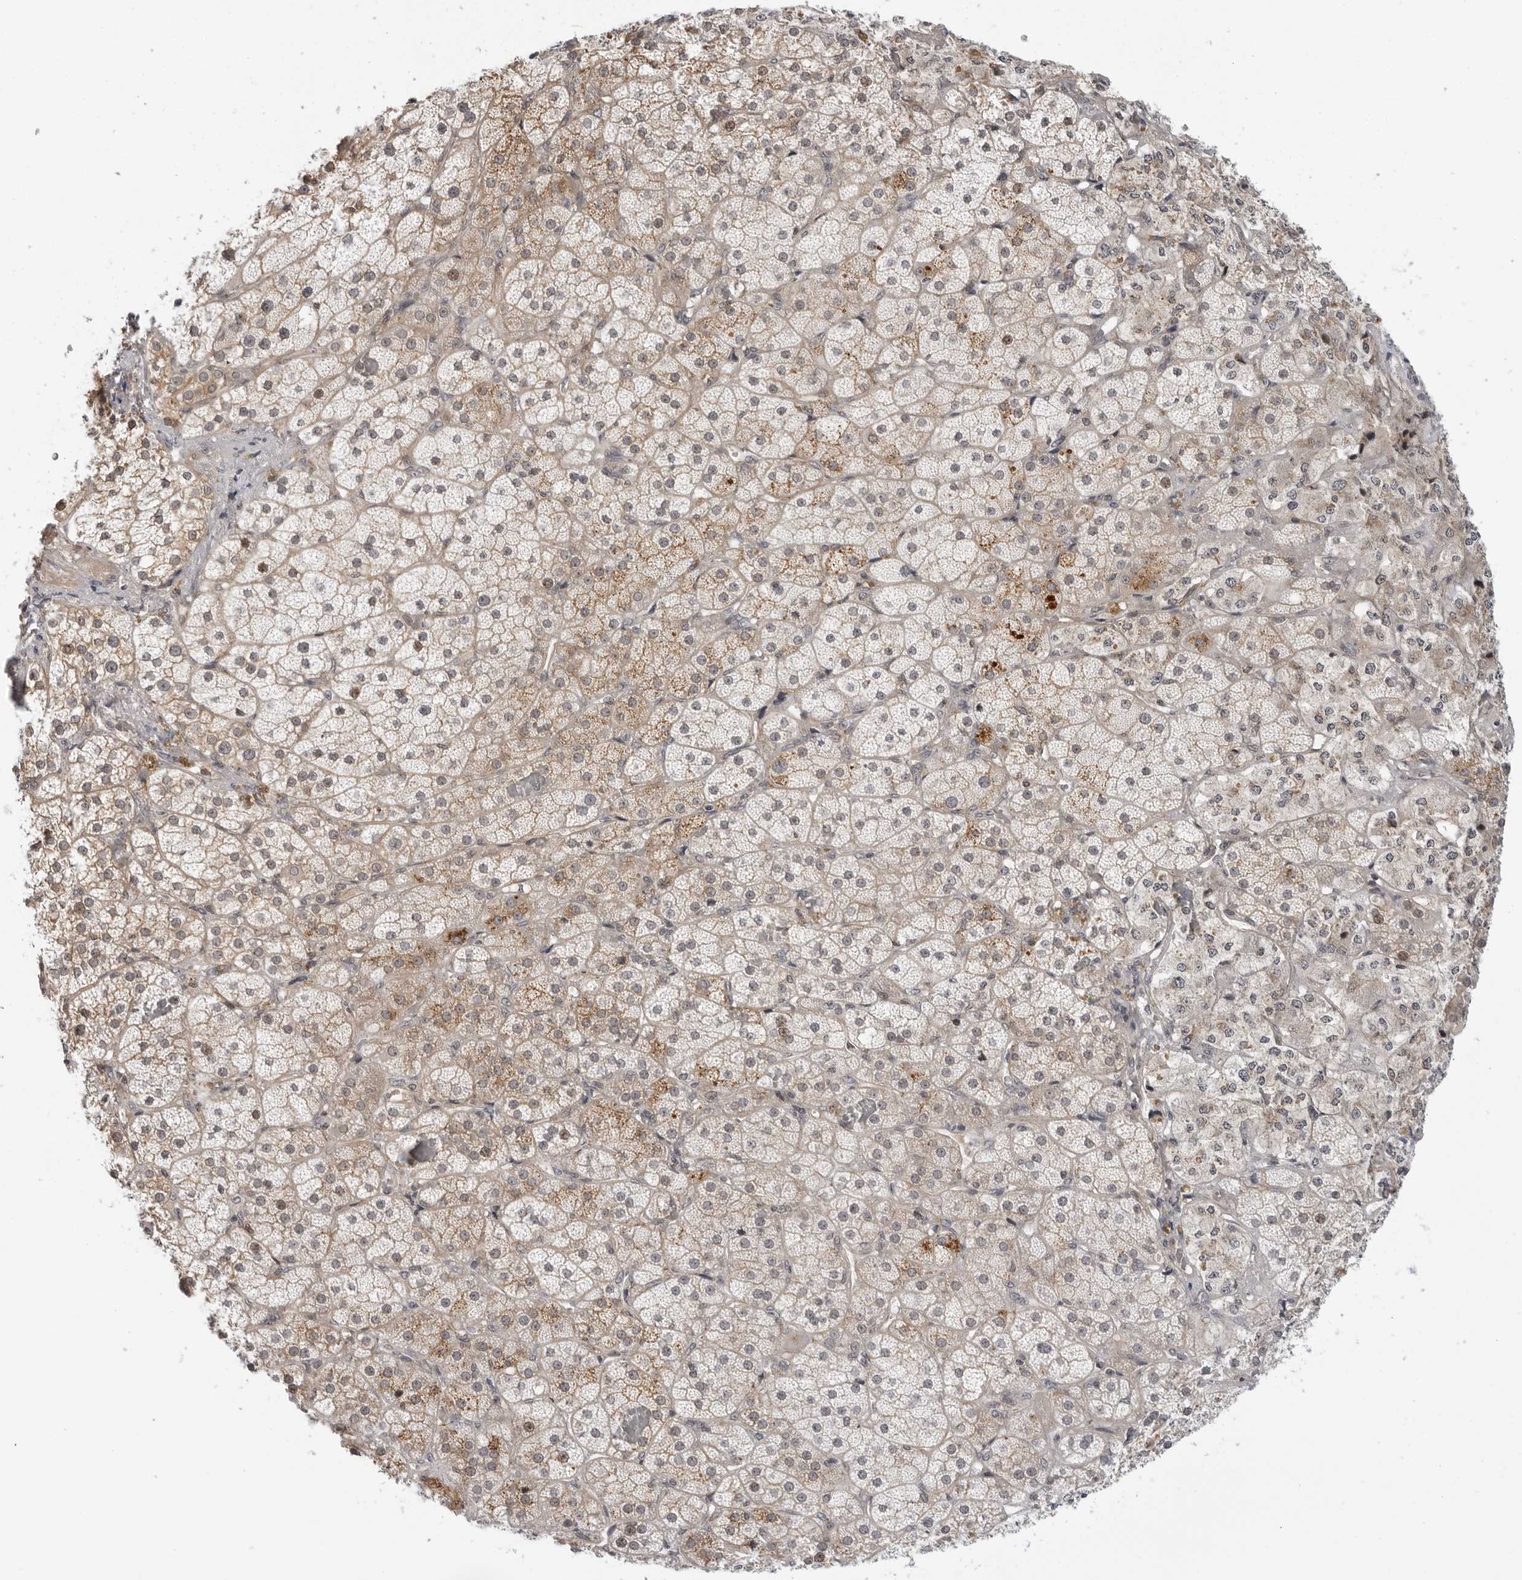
{"staining": {"intensity": "moderate", "quantity": "25%-75%", "location": "cytoplasmic/membranous,nuclear"}, "tissue": "adrenal gland", "cell_type": "Glandular cells", "image_type": "normal", "snomed": [{"axis": "morphology", "description": "Normal tissue, NOS"}, {"axis": "topography", "description": "Adrenal gland"}], "caption": "Protein staining by immunohistochemistry exhibits moderate cytoplasmic/membranous,nuclear expression in approximately 25%-75% of glandular cells in unremarkable adrenal gland. (DAB IHC, brown staining for protein, blue staining for nuclei).", "gene": "STXBP3", "patient": {"sex": "male", "age": 57}}